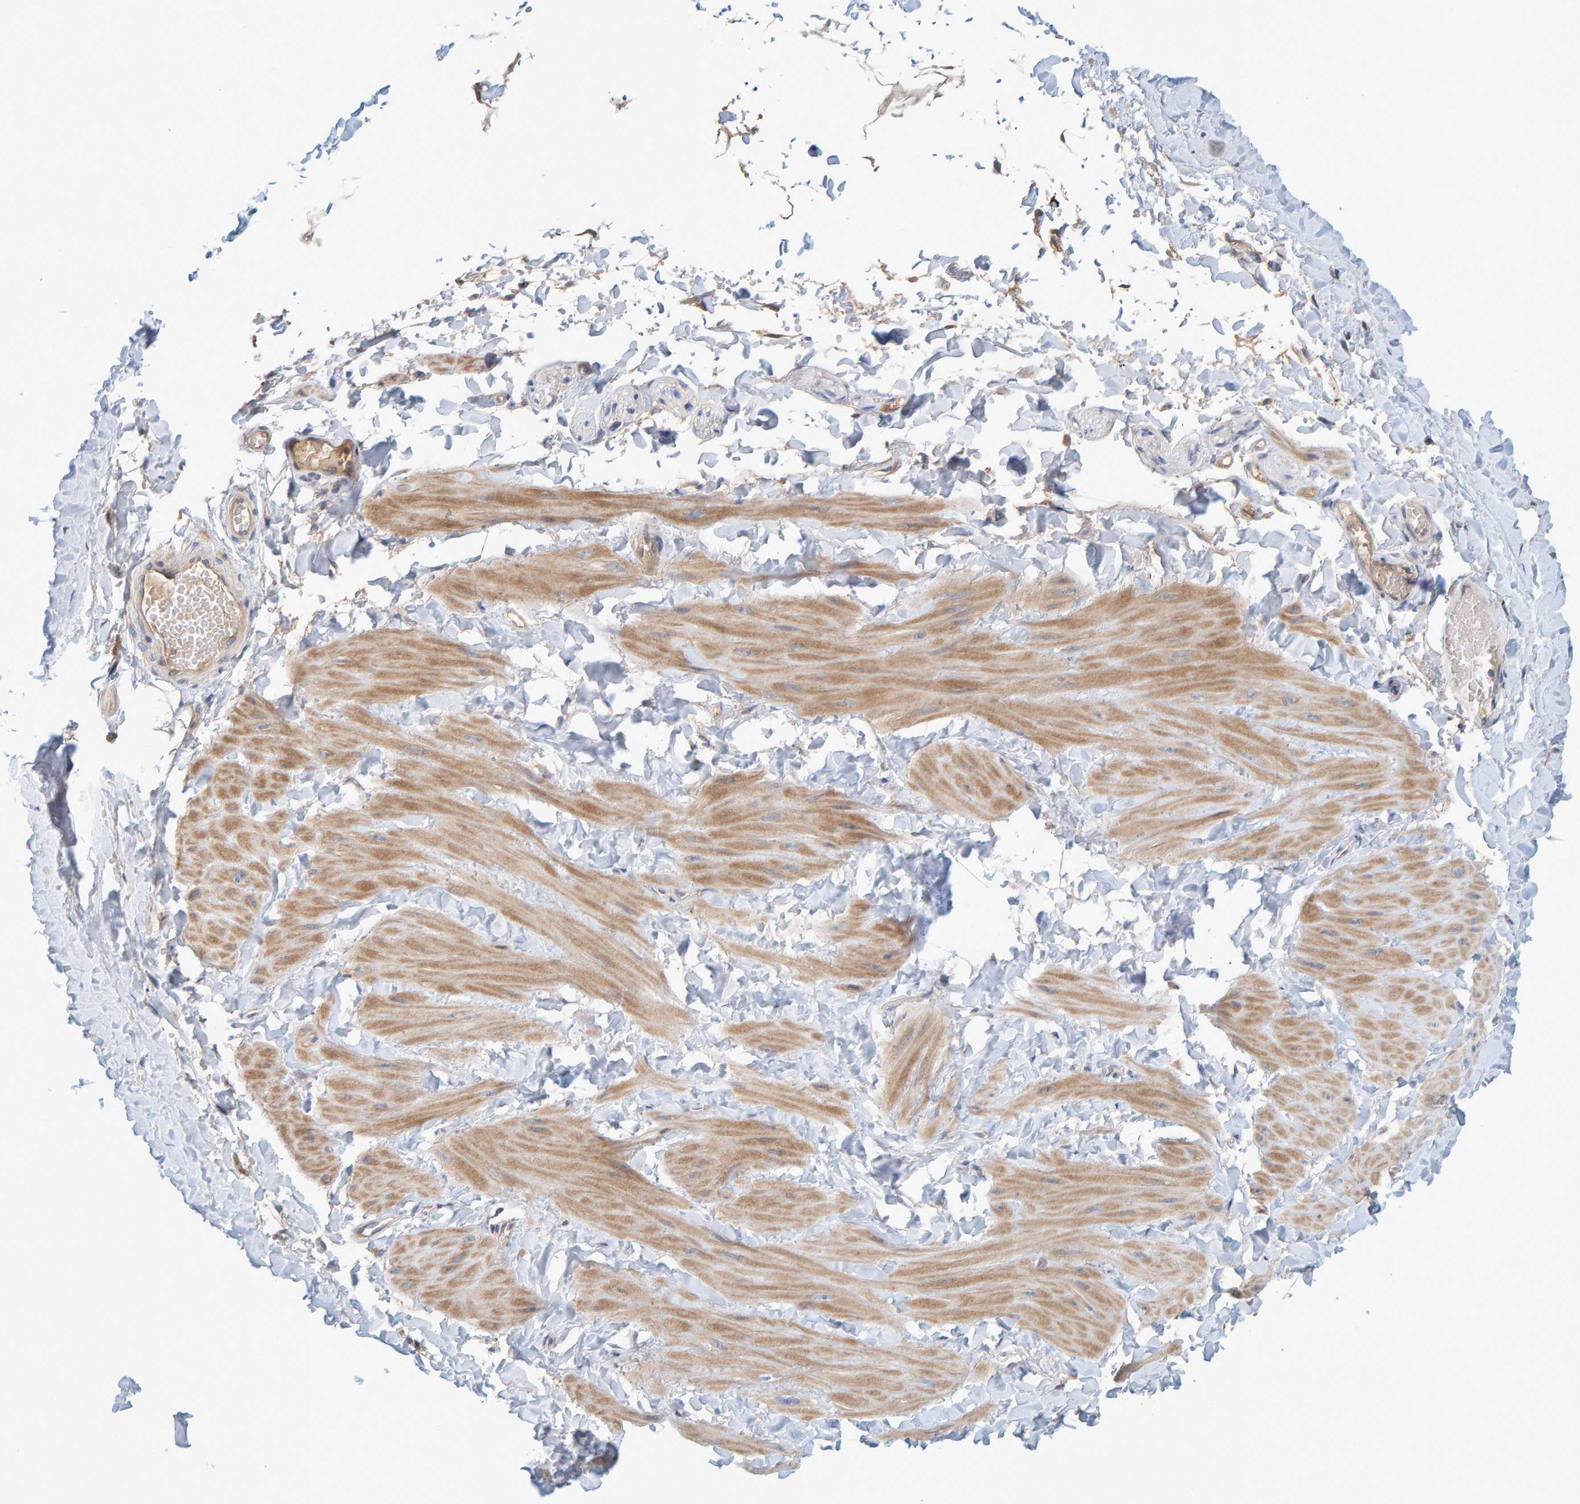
{"staining": {"intensity": "moderate", "quantity": "25%-75%", "location": "cytoplasmic/membranous"}, "tissue": "adipose tissue", "cell_type": "Adipocytes", "image_type": "normal", "snomed": [{"axis": "morphology", "description": "Normal tissue, NOS"}, {"axis": "topography", "description": "Adipose tissue"}, {"axis": "topography", "description": "Vascular tissue"}, {"axis": "topography", "description": "Peripheral nerve tissue"}], "caption": "Brown immunohistochemical staining in normal human adipose tissue shows moderate cytoplasmic/membranous positivity in about 25%-75% of adipocytes.", "gene": "TATDN1", "patient": {"sex": "male", "age": 25}}